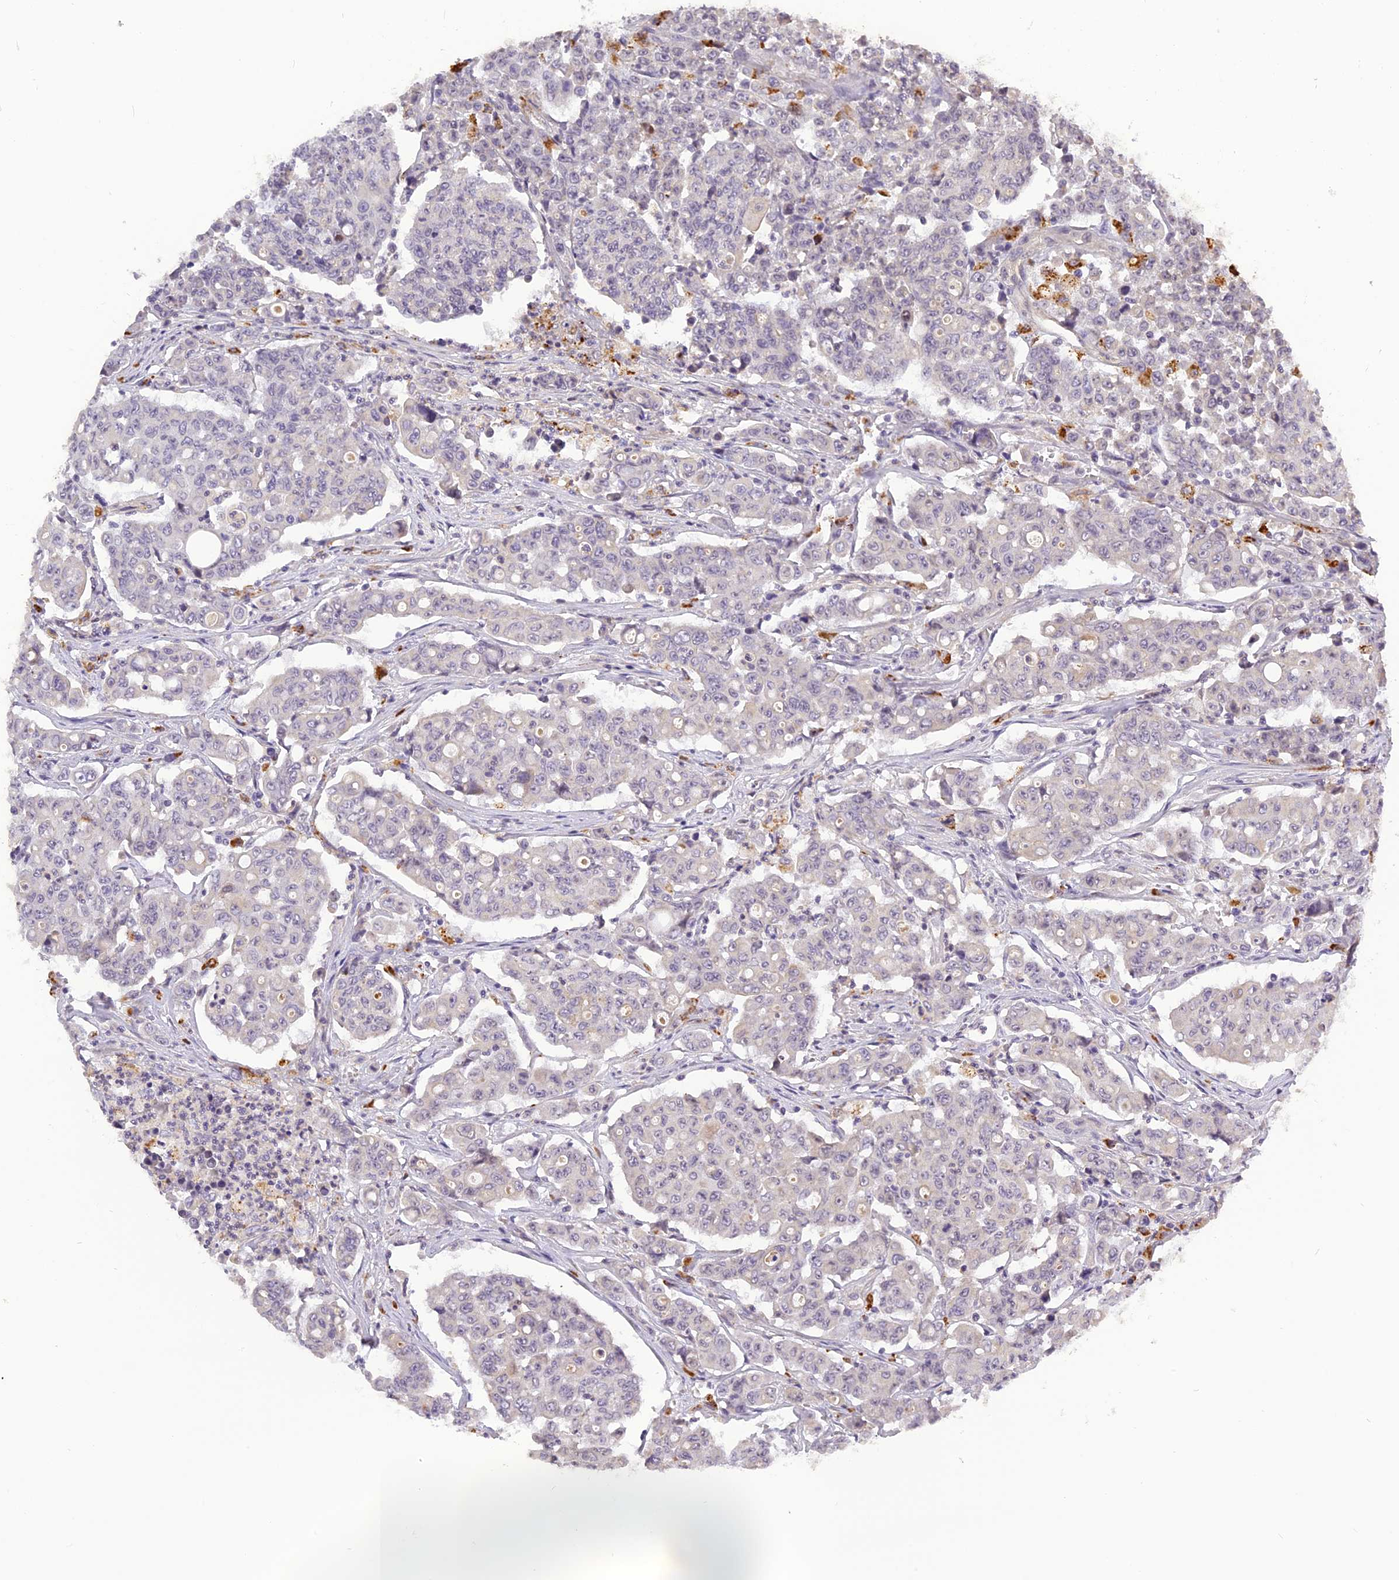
{"staining": {"intensity": "negative", "quantity": "none", "location": "none"}, "tissue": "colorectal cancer", "cell_type": "Tumor cells", "image_type": "cancer", "snomed": [{"axis": "morphology", "description": "Adenocarcinoma, NOS"}, {"axis": "topography", "description": "Colon"}], "caption": "A high-resolution photomicrograph shows immunohistochemistry staining of colorectal adenocarcinoma, which exhibits no significant staining in tumor cells. Nuclei are stained in blue.", "gene": "FNIP2", "patient": {"sex": "male", "age": 51}}